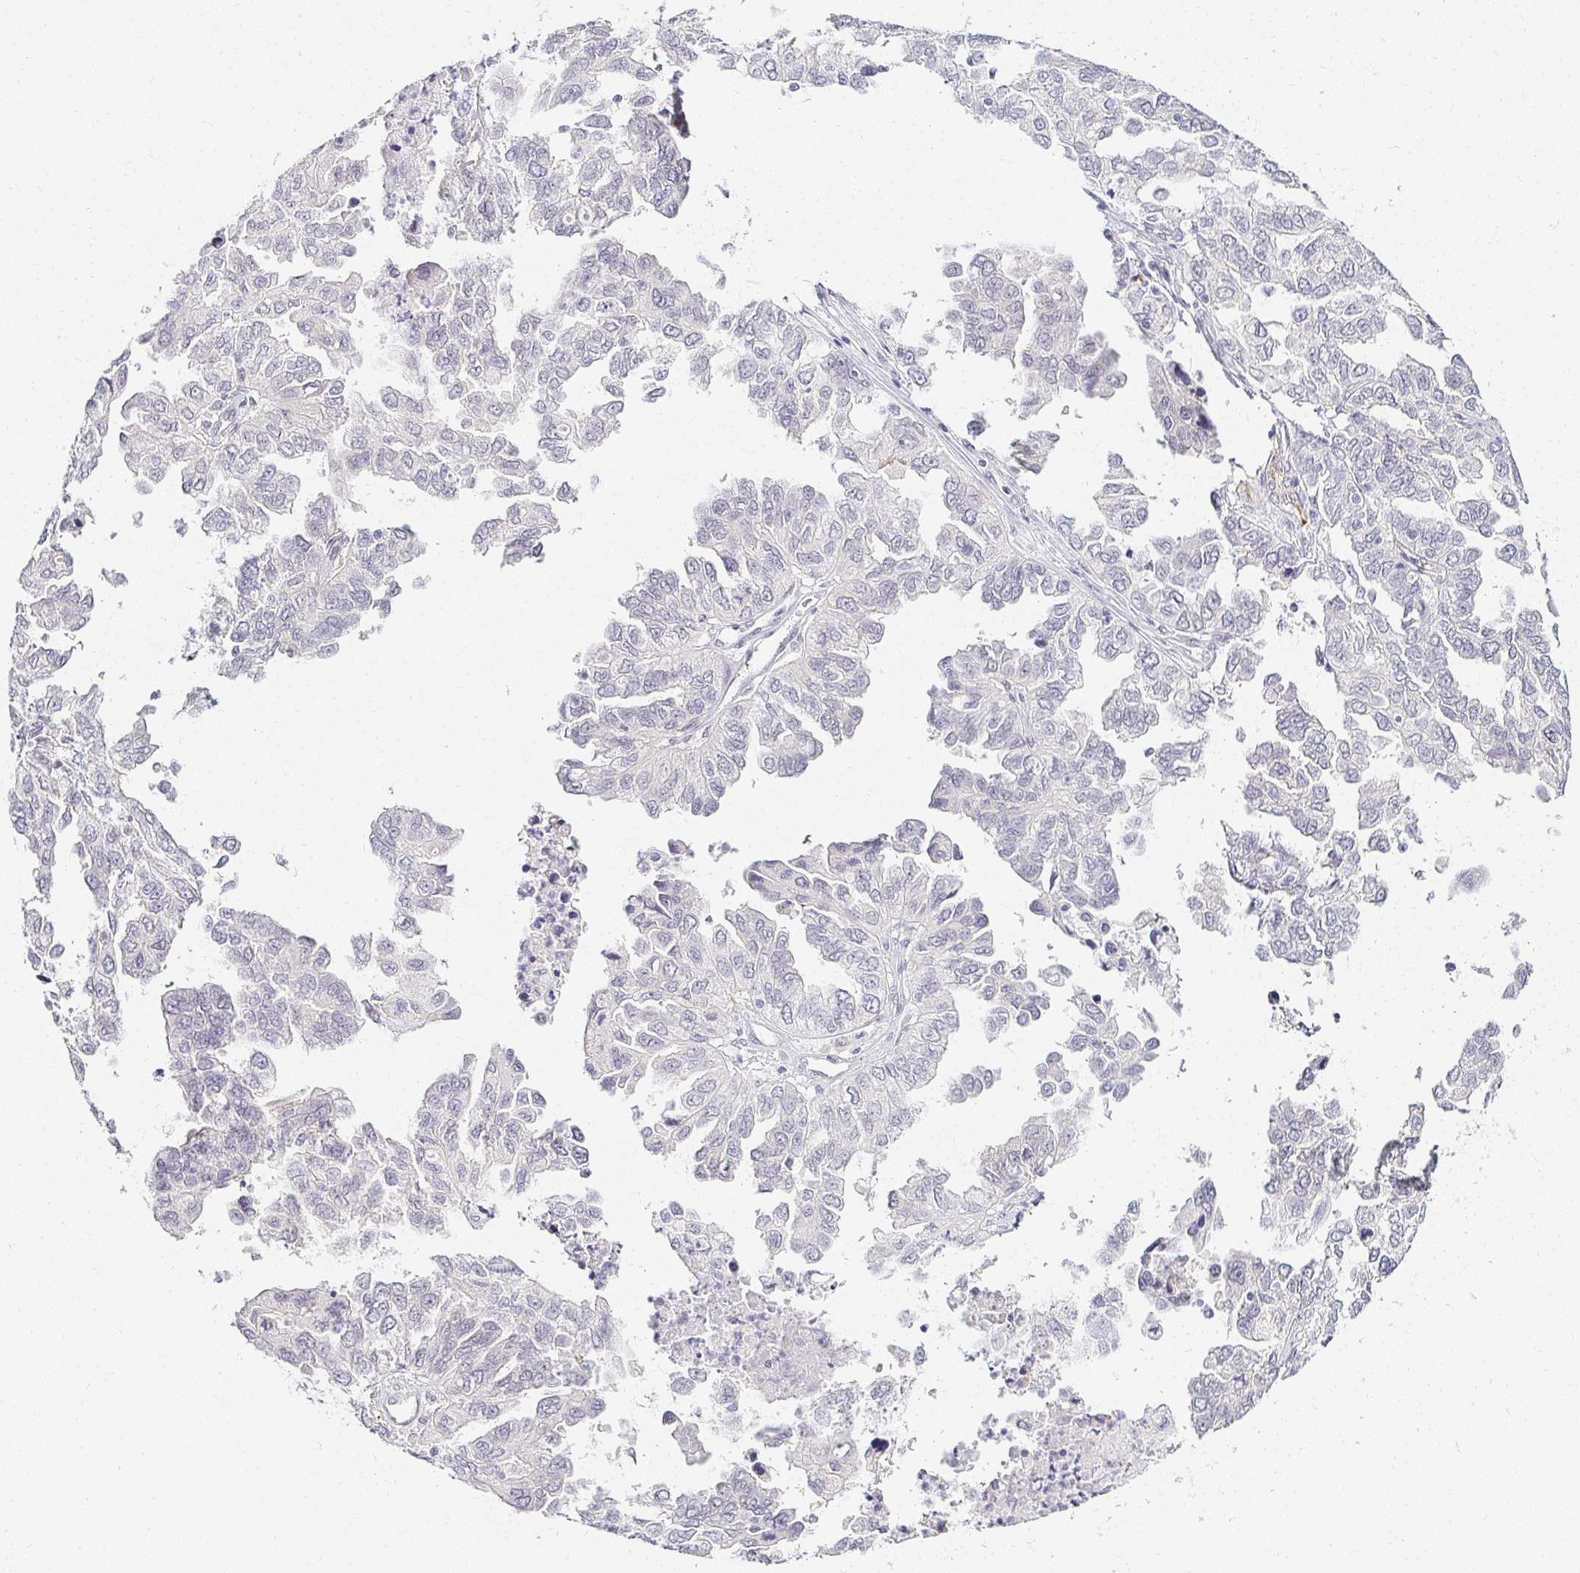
{"staining": {"intensity": "negative", "quantity": "none", "location": "none"}, "tissue": "ovarian cancer", "cell_type": "Tumor cells", "image_type": "cancer", "snomed": [{"axis": "morphology", "description": "Cystadenocarcinoma, serous, NOS"}, {"axis": "topography", "description": "Ovary"}], "caption": "DAB immunohistochemical staining of ovarian cancer (serous cystadenocarcinoma) exhibits no significant expression in tumor cells.", "gene": "ACAN", "patient": {"sex": "female", "age": 53}}